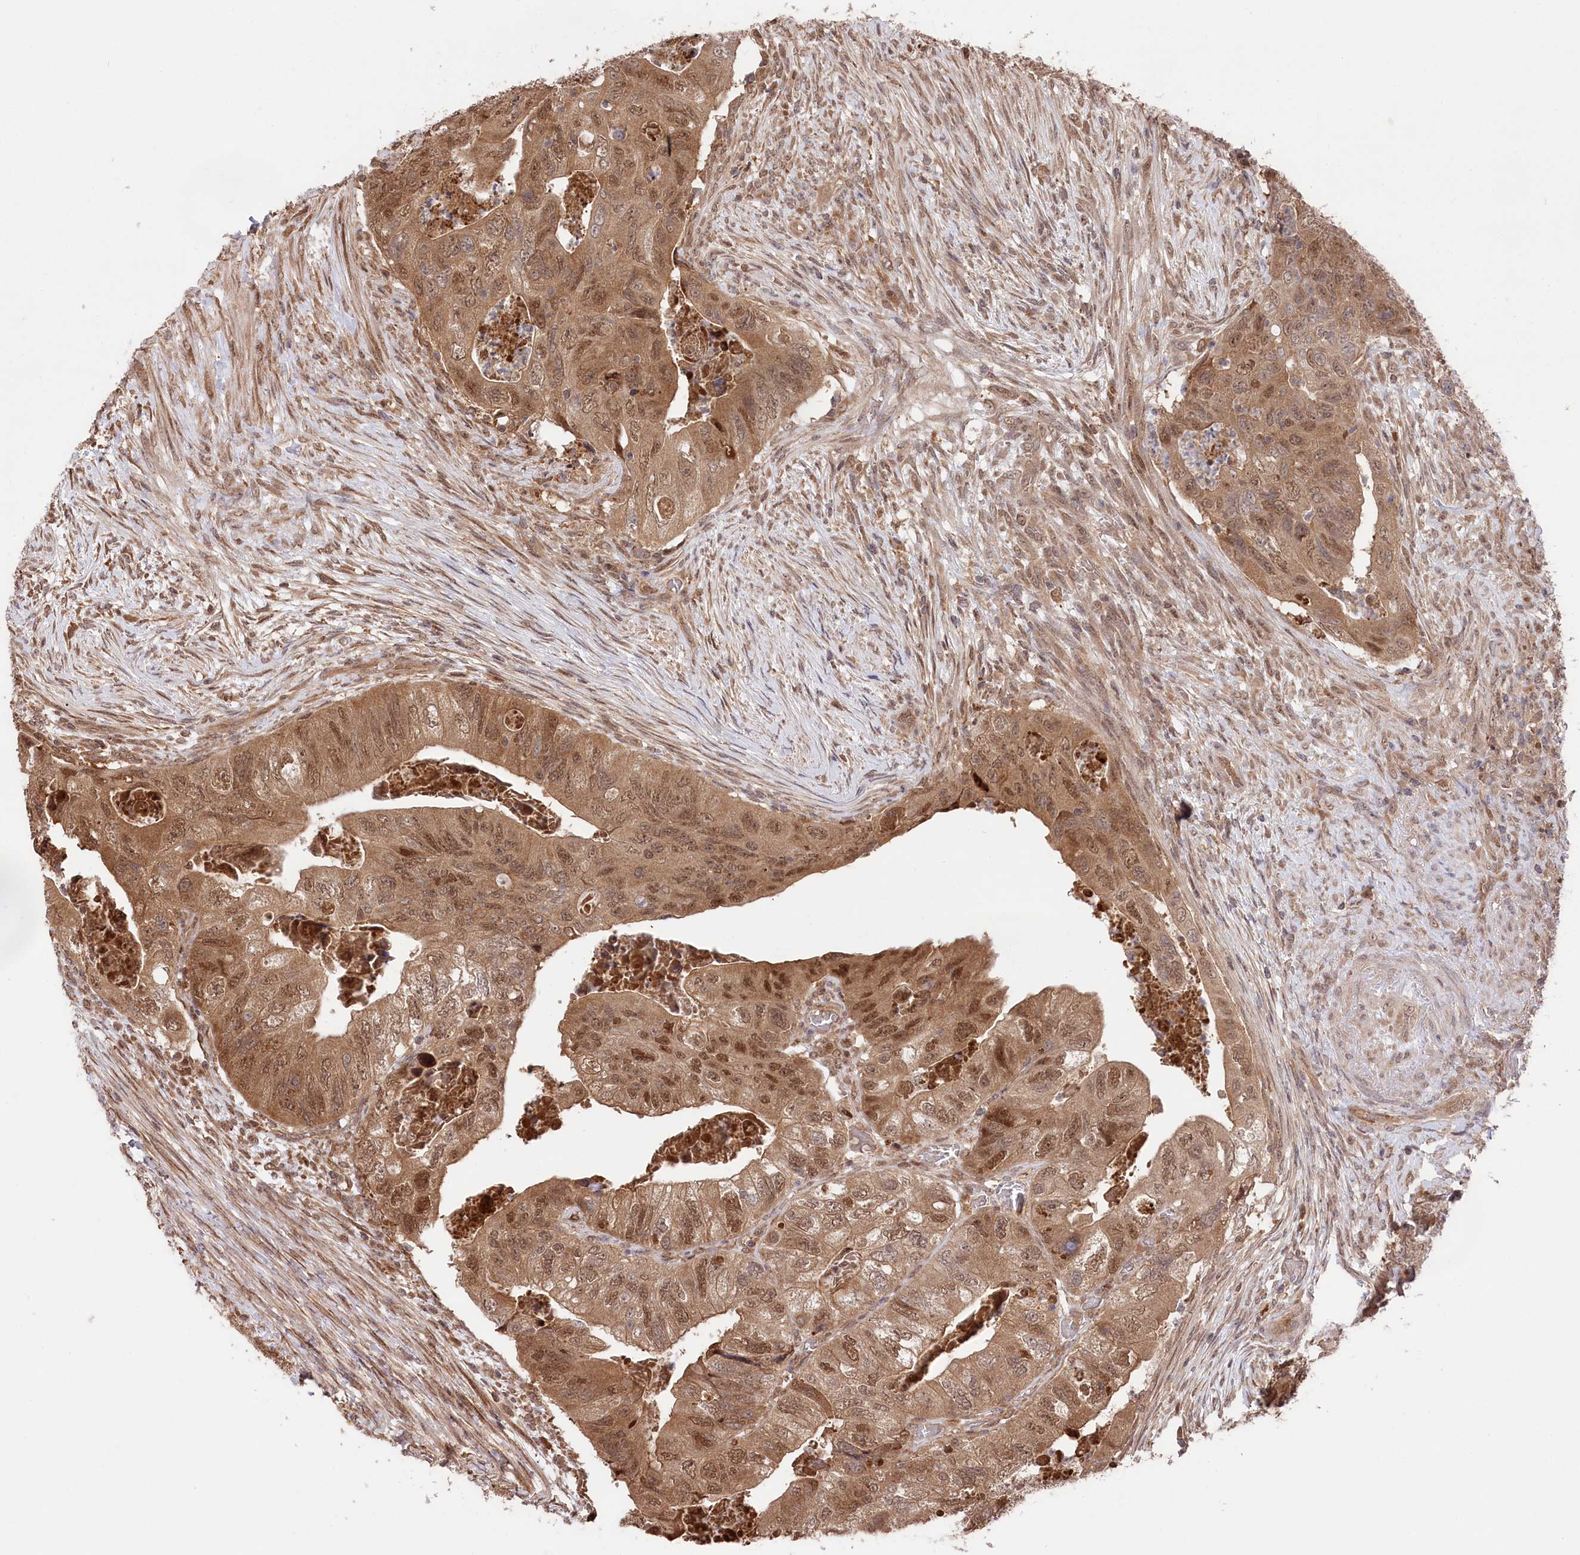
{"staining": {"intensity": "moderate", "quantity": ">75%", "location": "cytoplasmic/membranous,nuclear"}, "tissue": "colorectal cancer", "cell_type": "Tumor cells", "image_type": "cancer", "snomed": [{"axis": "morphology", "description": "Adenocarcinoma, NOS"}, {"axis": "topography", "description": "Rectum"}], "caption": "Moderate cytoplasmic/membranous and nuclear expression is present in about >75% of tumor cells in colorectal adenocarcinoma.", "gene": "PSMA1", "patient": {"sex": "male", "age": 63}}